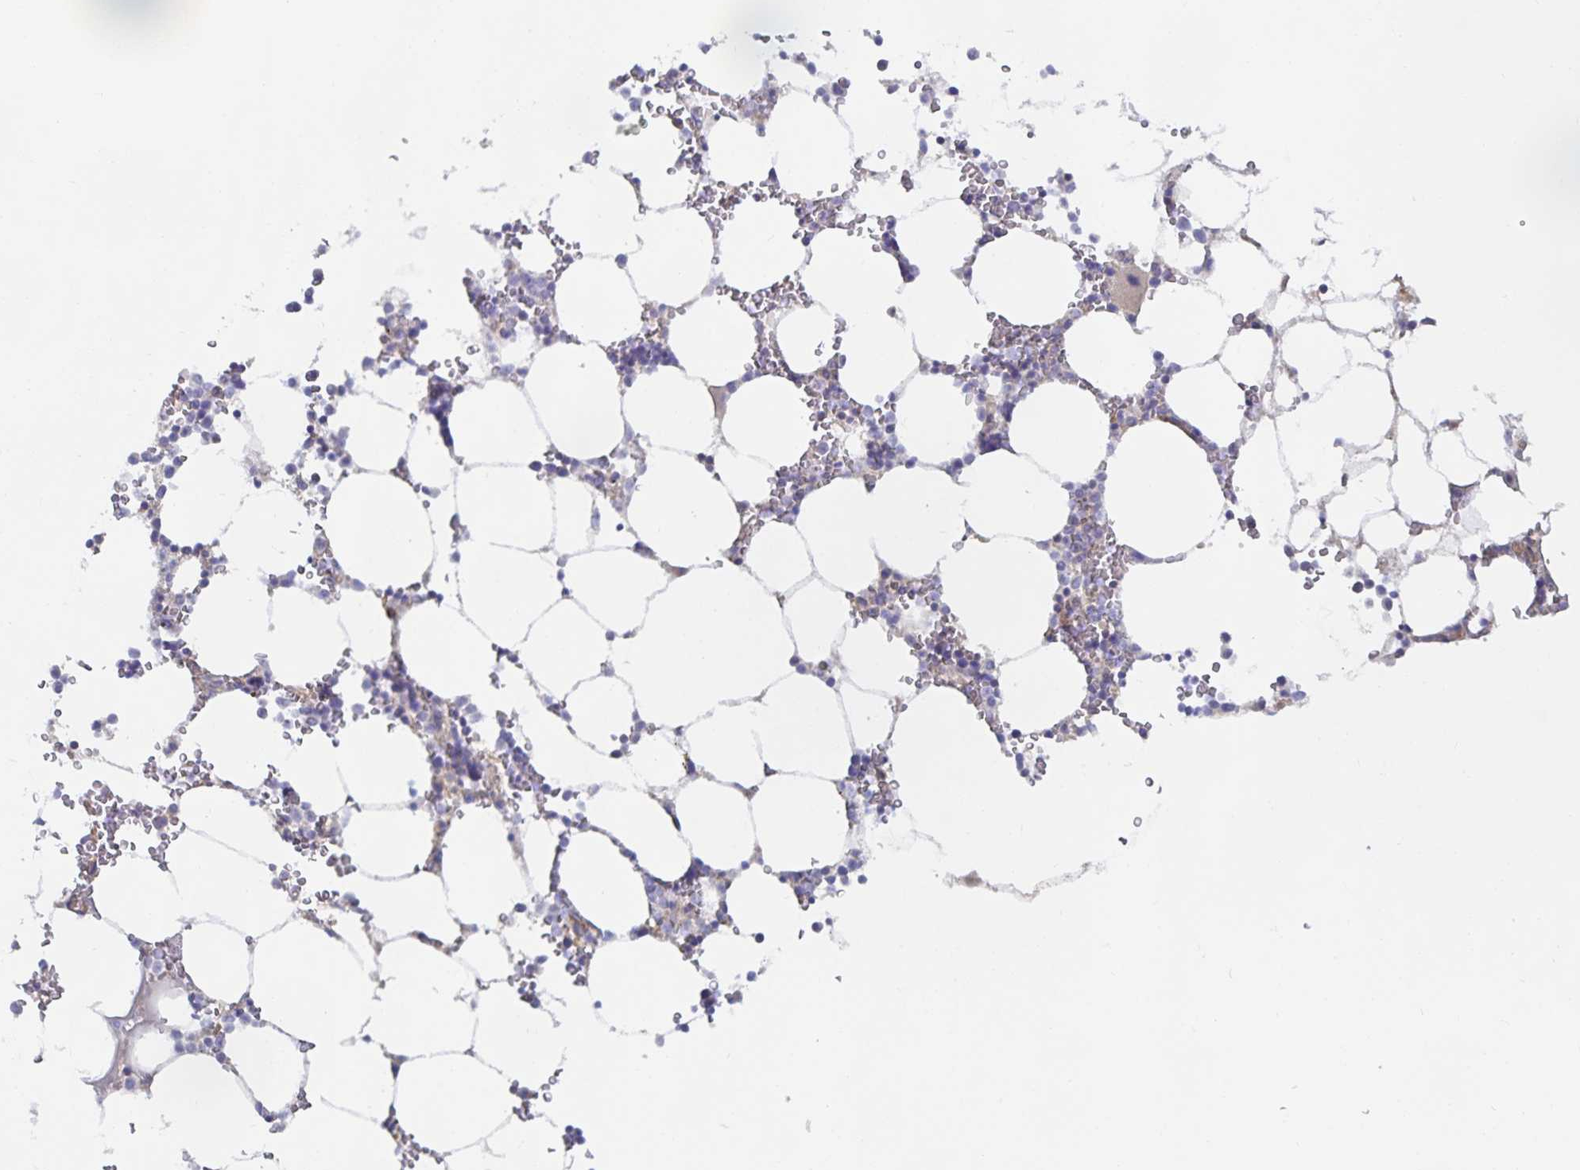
{"staining": {"intensity": "negative", "quantity": "none", "location": "none"}, "tissue": "bone marrow", "cell_type": "Hematopoietic cells", "image_type": "normal", "snomed": [{"axis": "morphology", "description": "Normal tissue, NOS"}, {"axis": "topography", "description": "Bone marrow"}], "caption": "IHC histopathology image of benign bone marrow: human bone marrow stained with DAB (3,3'-diaminobenzidine) demonstrates no significant protein positivity in hematopoietic cells.", "gene": "METTL22", "patient": {"sex": "male", "age": 64}}